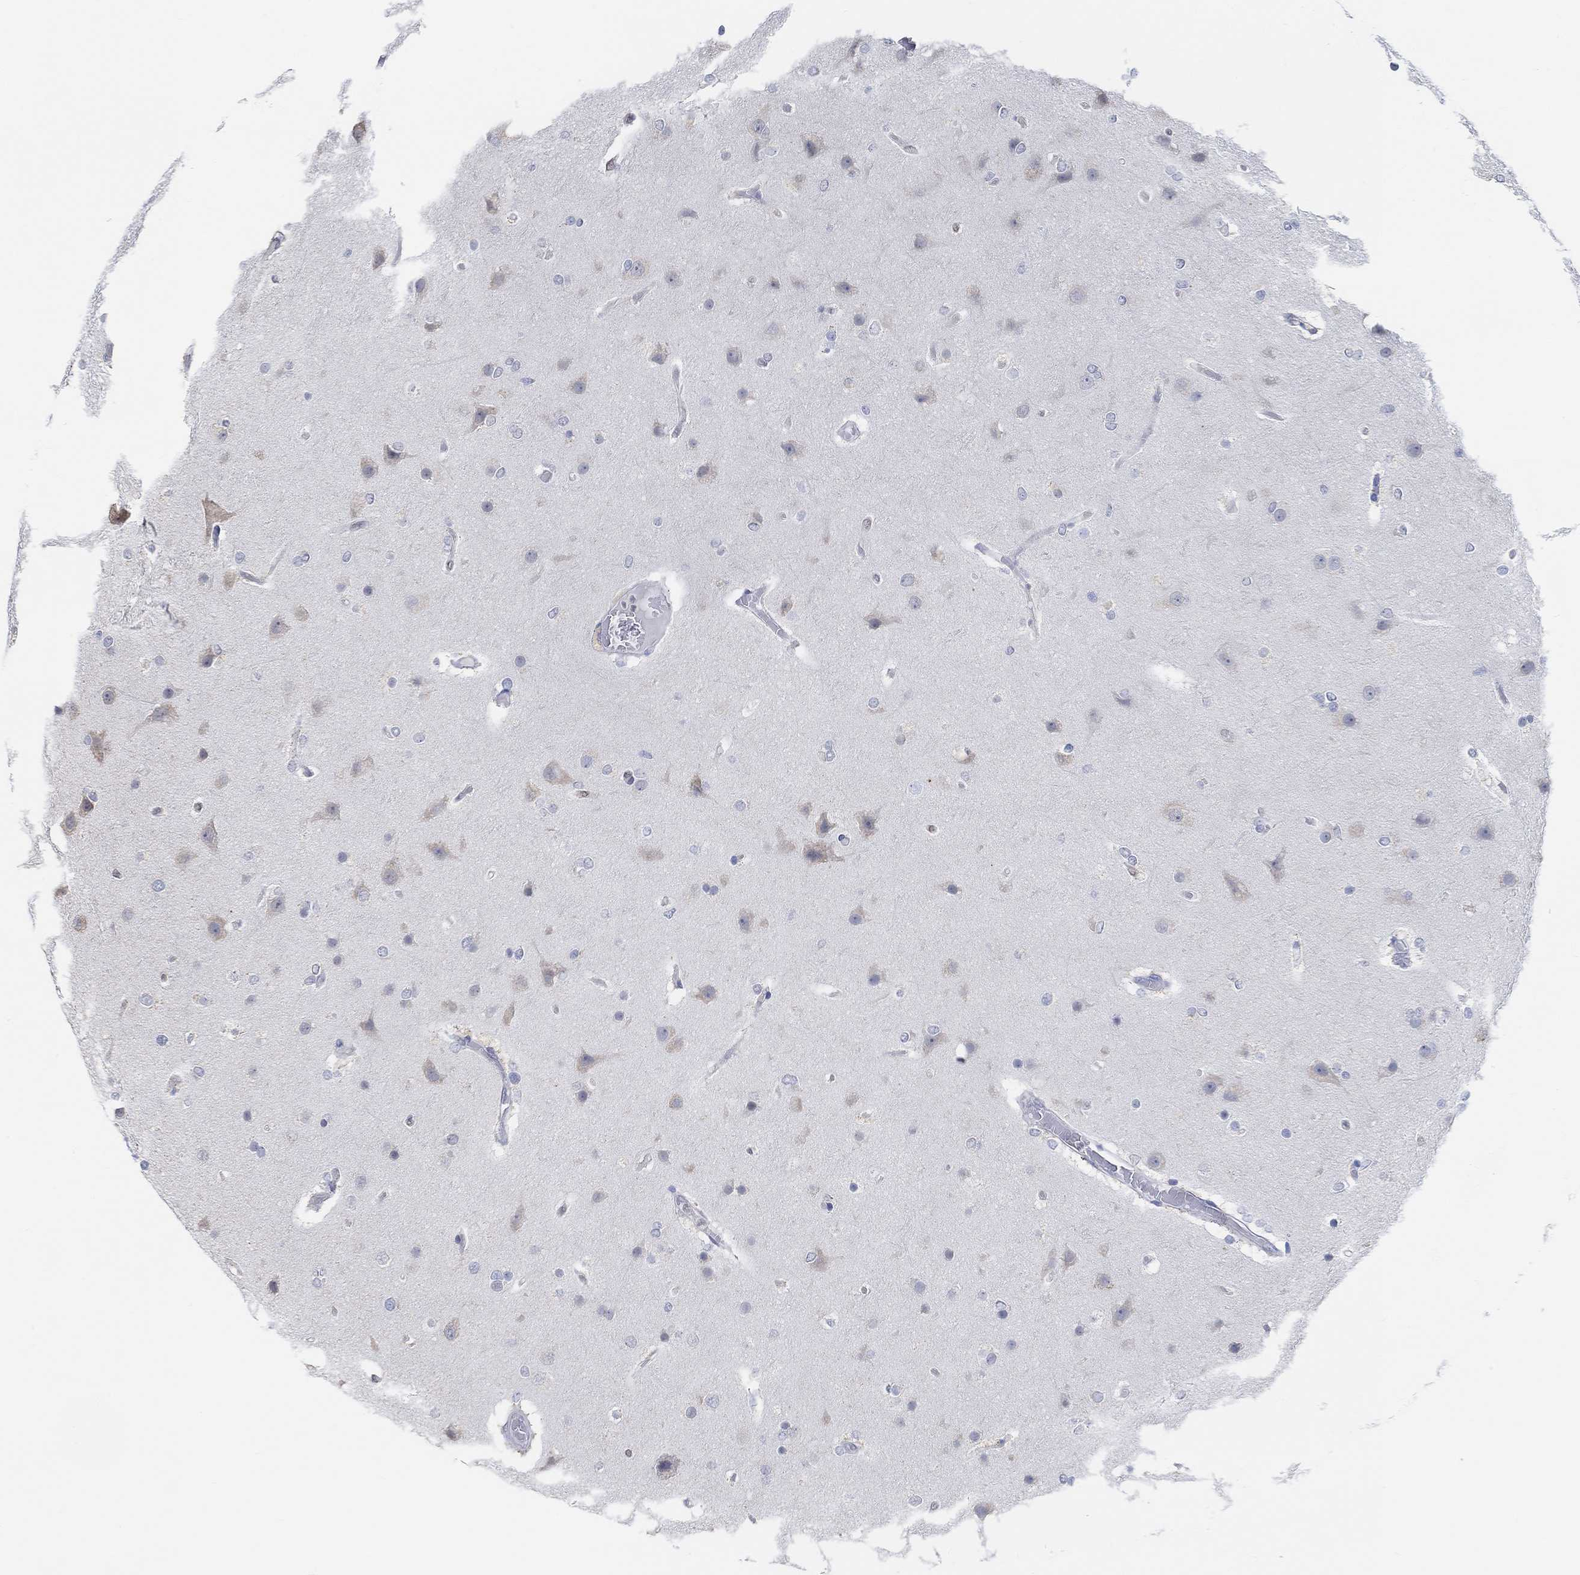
{"staining": {"intensity": "negative", "quantity": "none", "location": "none"}, "tissue": "glioma", "cell_type": "Tumor cells", "image_type": "cancer", "snomed": [{"axis": "morphology", "description": "Glioma, malignant, High grade"}, {"axis": "topography", "description": "Brain"}], "caption": "IHC of malignant high-grade glioma demonstrates no expression in tumor cells.", "gene": "MUC1", "patient": {"sex": "female", "age": 61}}